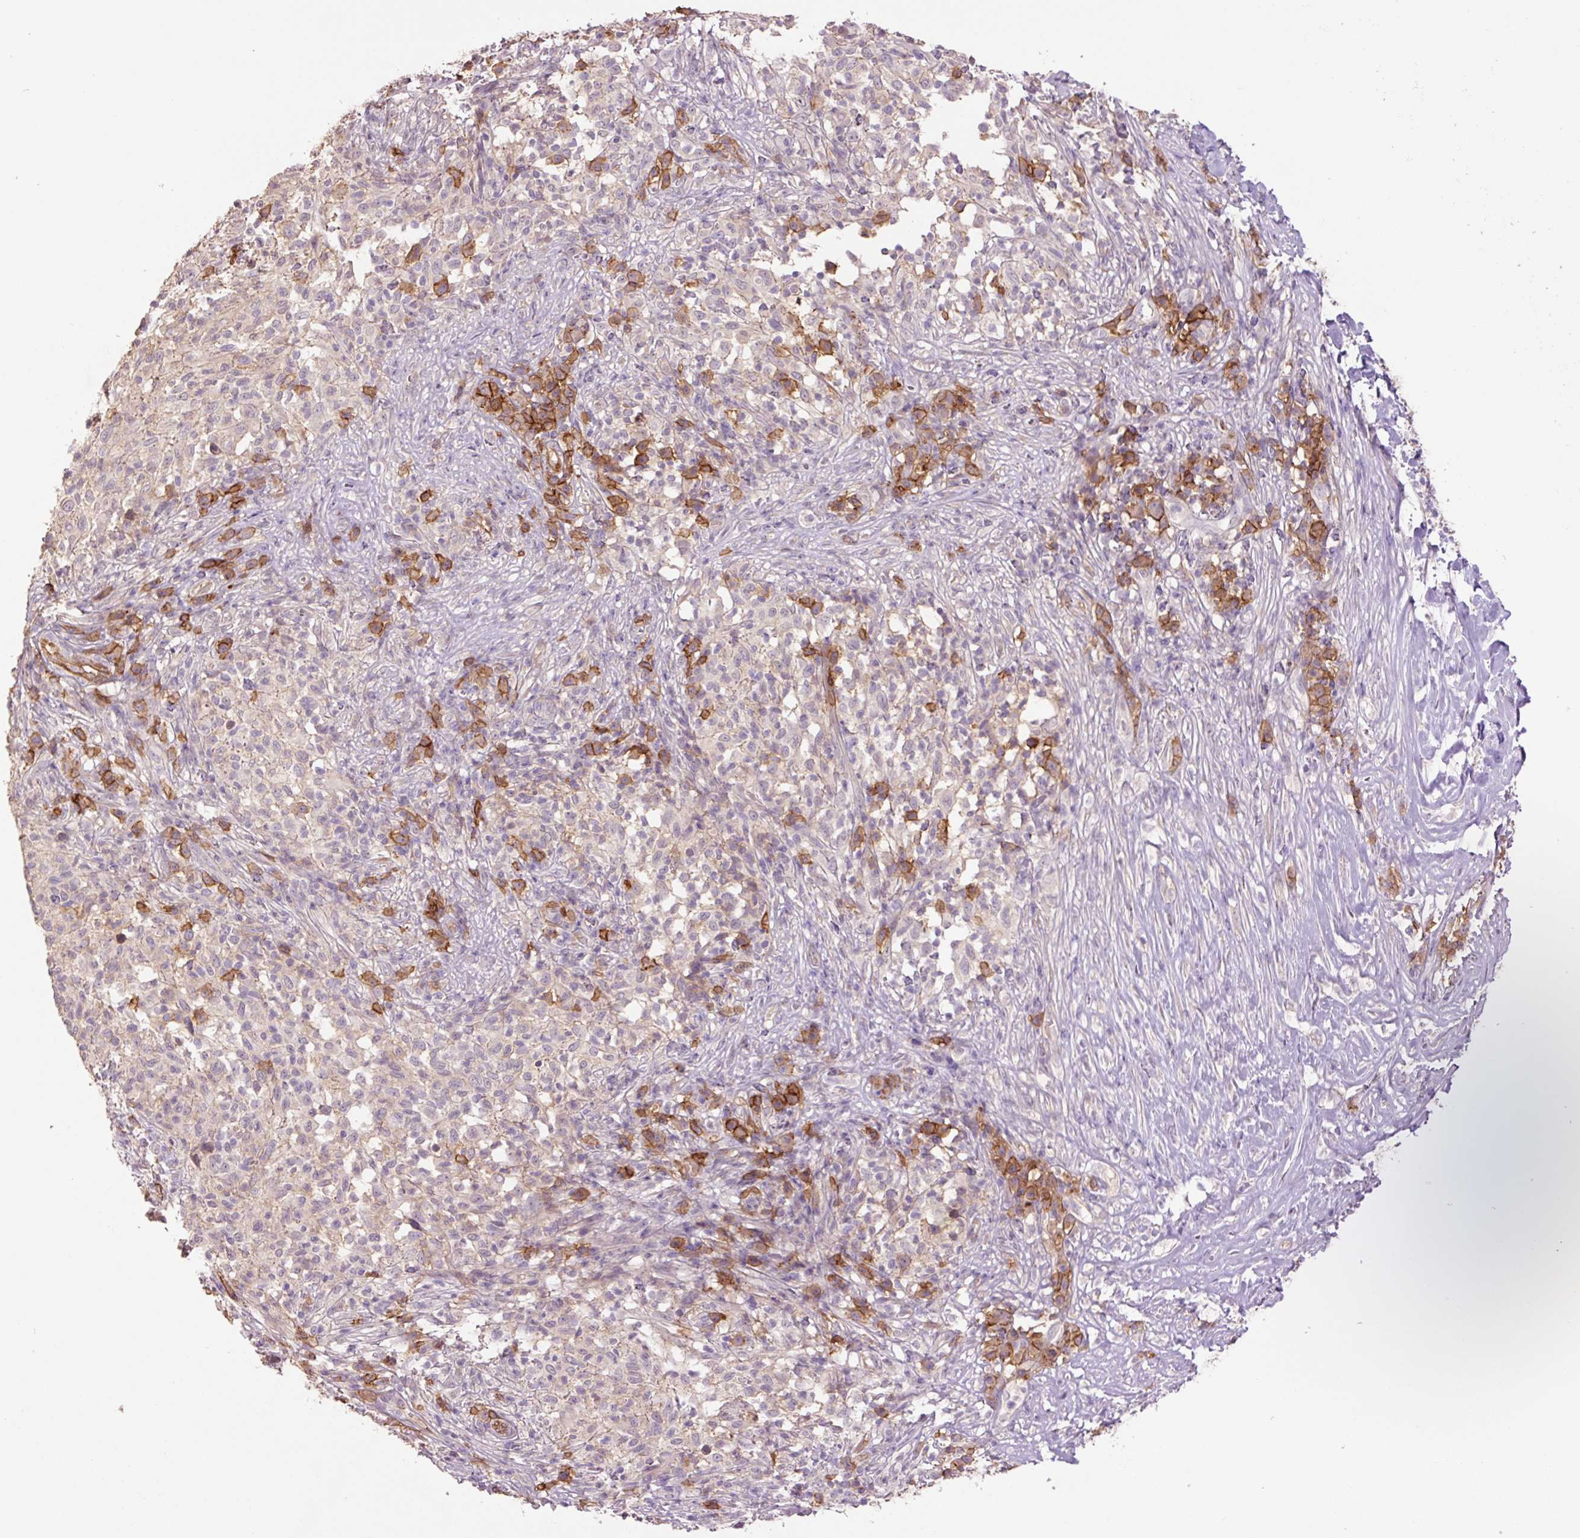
{"staining": {"intensity": "negative", "quantity": "none", "location": "none"}, "tissue": "melanoma", "cell_type": "Tumor cells", "image_type": "cancer", "snomed": [{"axis": "morphology", "description": "Malignant melanoma, NOS"}, {"axis": "topography", "description": "Skin"}], "caption": "Malignant melanoma was stained to show a protein in brown. There is no significant expression in tumor cells. The staining is performed using DAB brown chromogen with nuclei counter-stained in using hematoxylin.", "gene": "SLC1A4", "patient": {"sex": "male", "age": 66}}